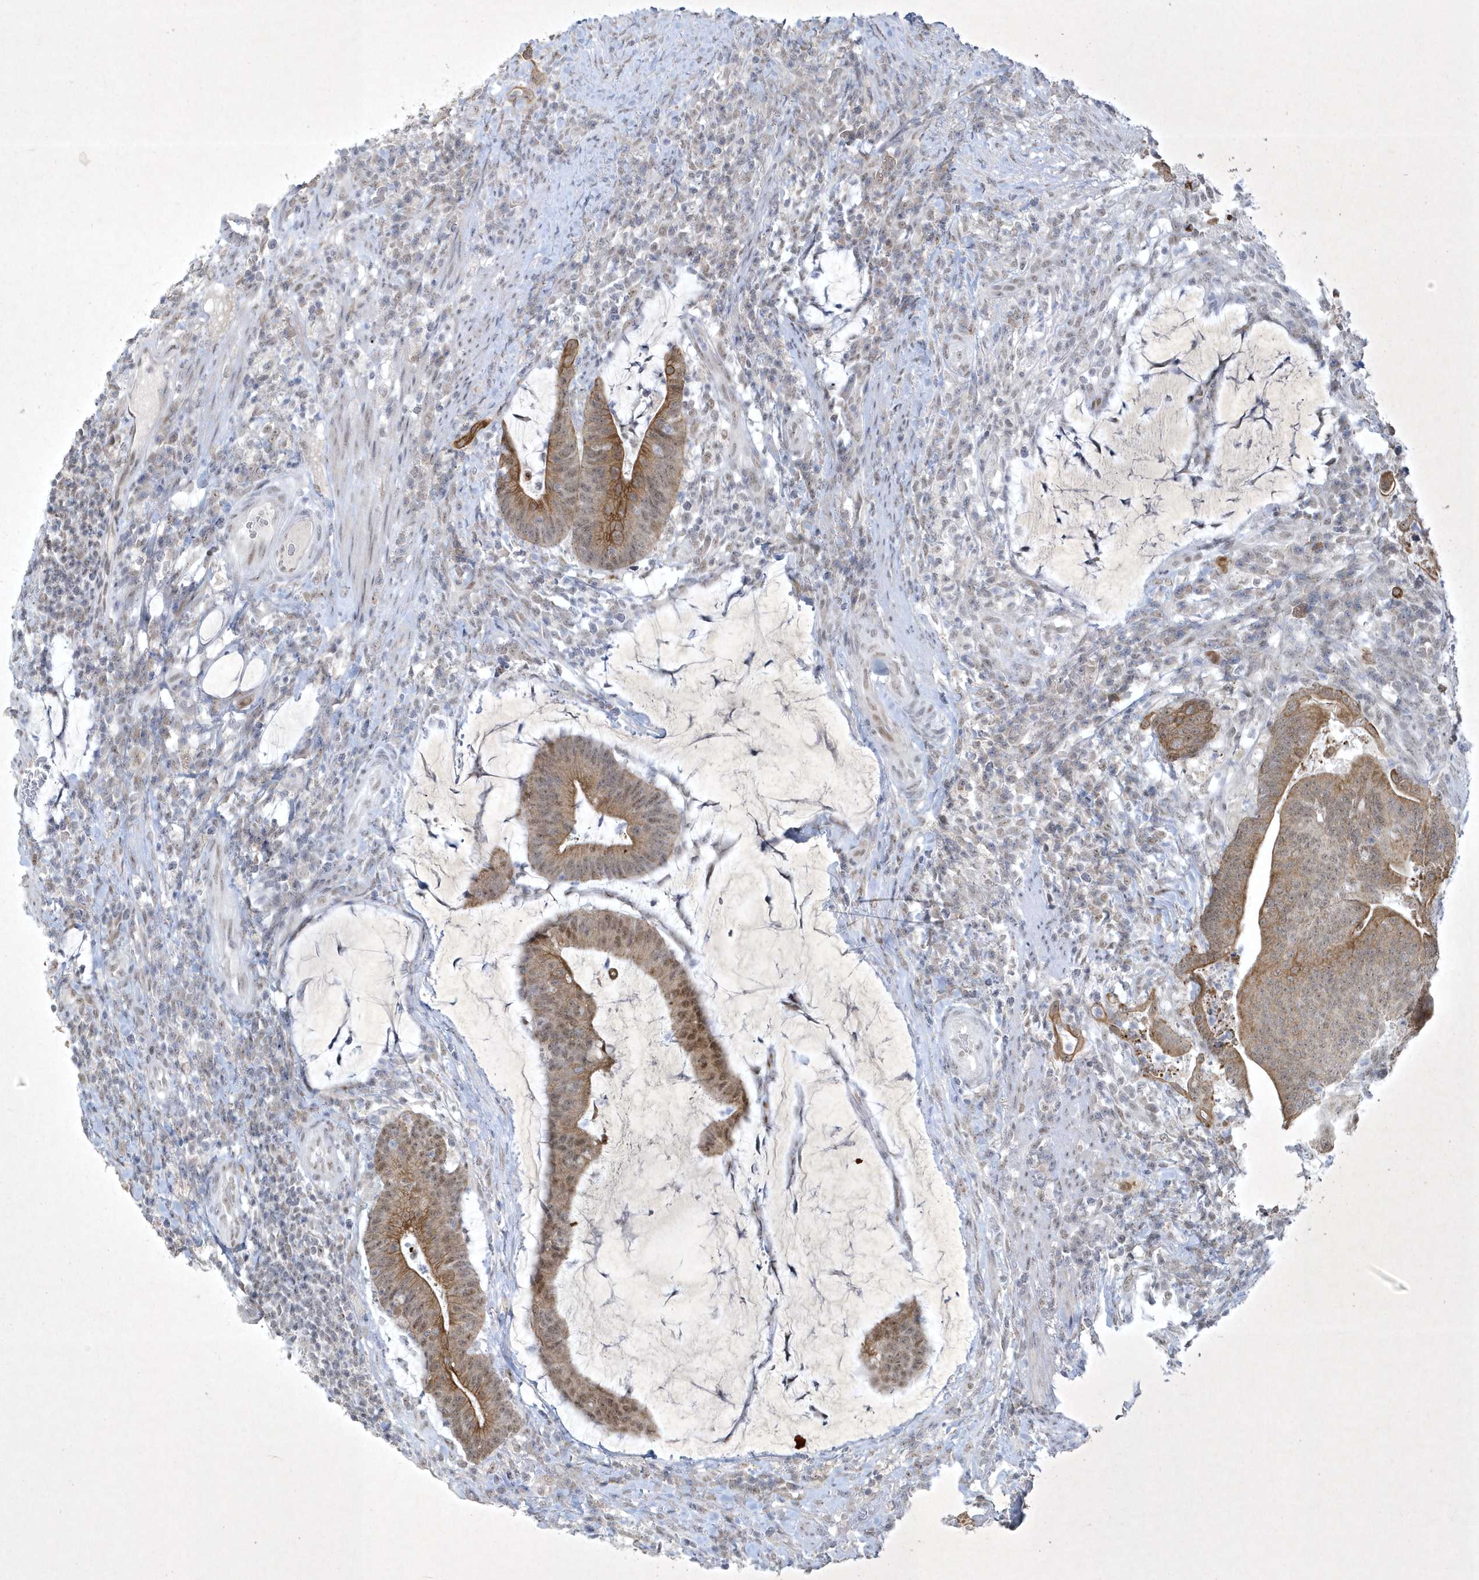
{"staining": {"intensity": "moderate", "quantity": ">75%", "location": "cytoplasmic/membranous"}, "tissue": "colorectal cancer", "cell_type": "Tumor cells", "image_type": "cancer", "snomed": [{"axis": "morphology", "description": "Adenocarcinoma, NOS"}, {"axis": "topography", "description": "Colon"}], "caption": "IHC of human colorectal cancer displays medium levels of moderate cytoplasmic/membranous staining in approximately >75% of tumor cells.", "gene": "ZBTB9", "patient": {"sex": "female", "age": 66}}